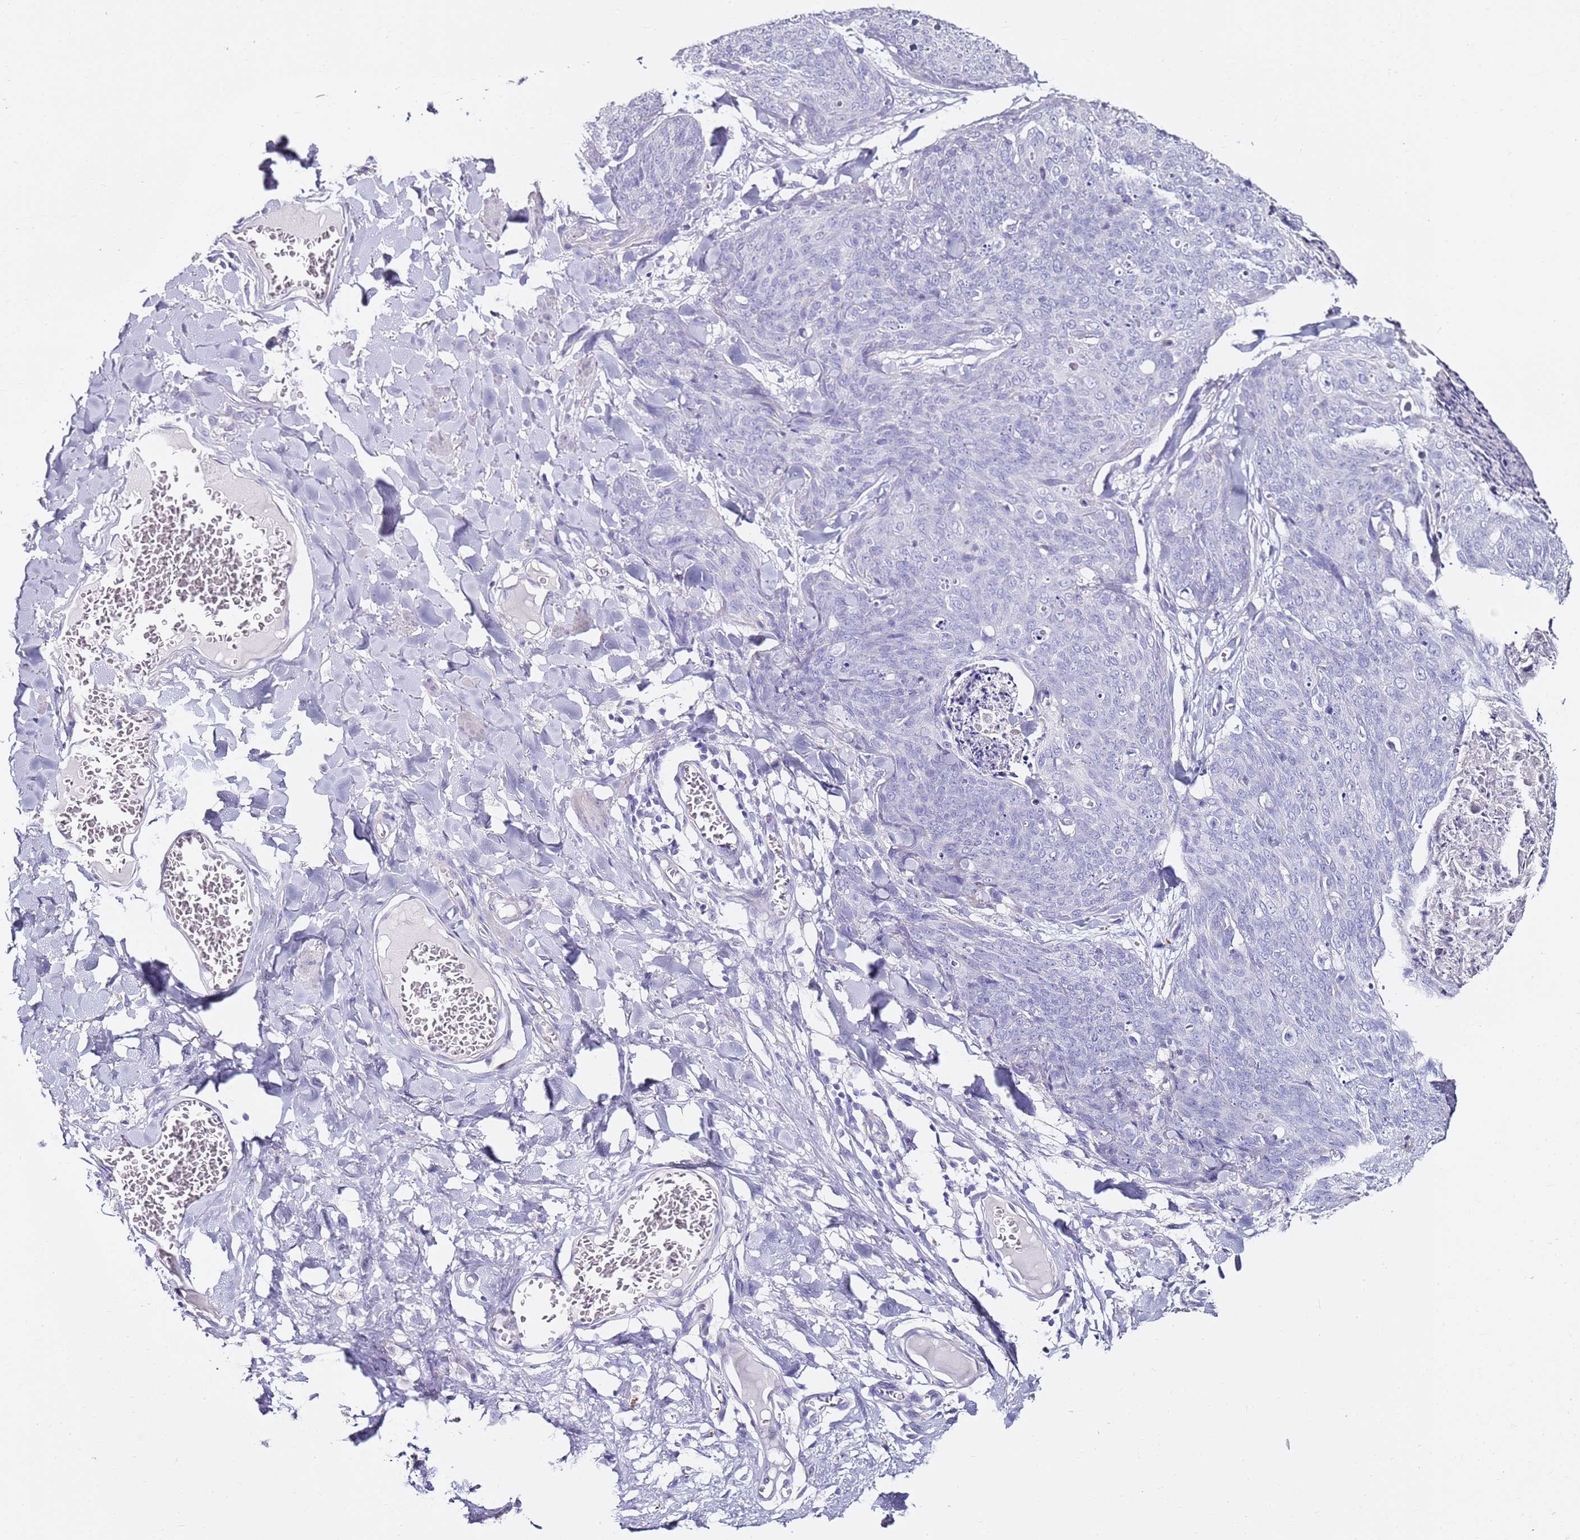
{"staining": {"intensity": "negative", "quantity": "none", "location": "none"}, "tissue": "skin cancer", "cell_type": "Tumor cells", "image_type": "cancer", "snomed": [{"axis": "morphology", "description": "Squamous cell carcinoma, NOS"}, {"axis": "topography", "description": "Skin"}, {"axis": "topography", "description": "Vulva"}], "caption": "IHC photomicrograph of neoplastic tissue: skin cancer stained with DAB displays no significant protein expression in tumor cells.", "gene": "MYBPC3", "patient": {"sex": "female", "age": 85}}